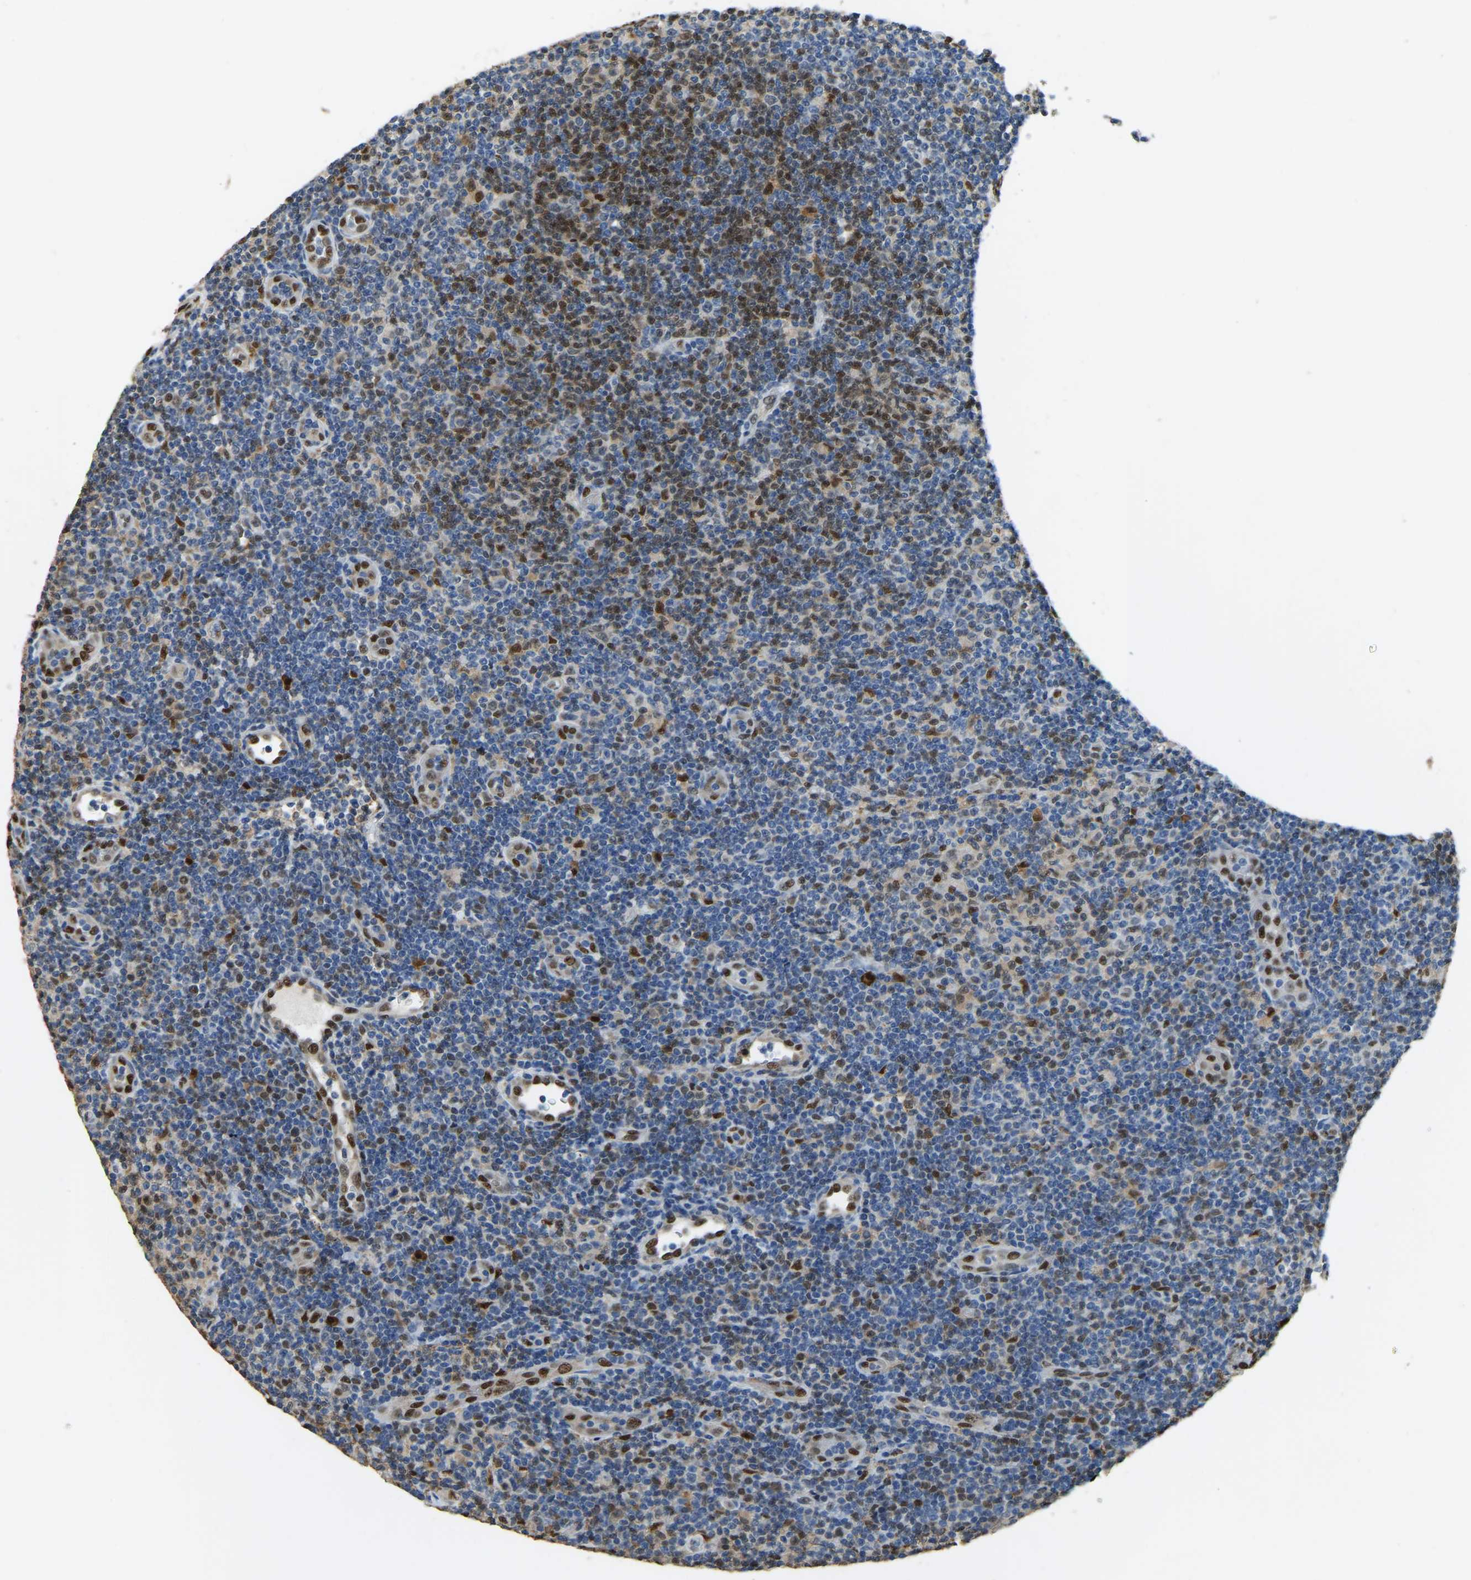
{"staining": {"intensity": "strong", "quantity": "25%-75%", "location": "nuclear"}, "tissue": "lymphoma", "cell_type": "Tumor cells", "image_type": "cancer", "snomed": [{"axis": "morphology", "description": "Malignant lymphoma, non-Hodgkin's type, Low grade"}, {"axis": "topography", "description": "Lymph node"}], "caption": "Immunohistochemical staining of human lymphoma exhibits high levels of strong nuclear protein staining in approximately 25%-75% of tumor cells.", "gene": "NANS", "patient": {"sex": "male", "age": 83}}